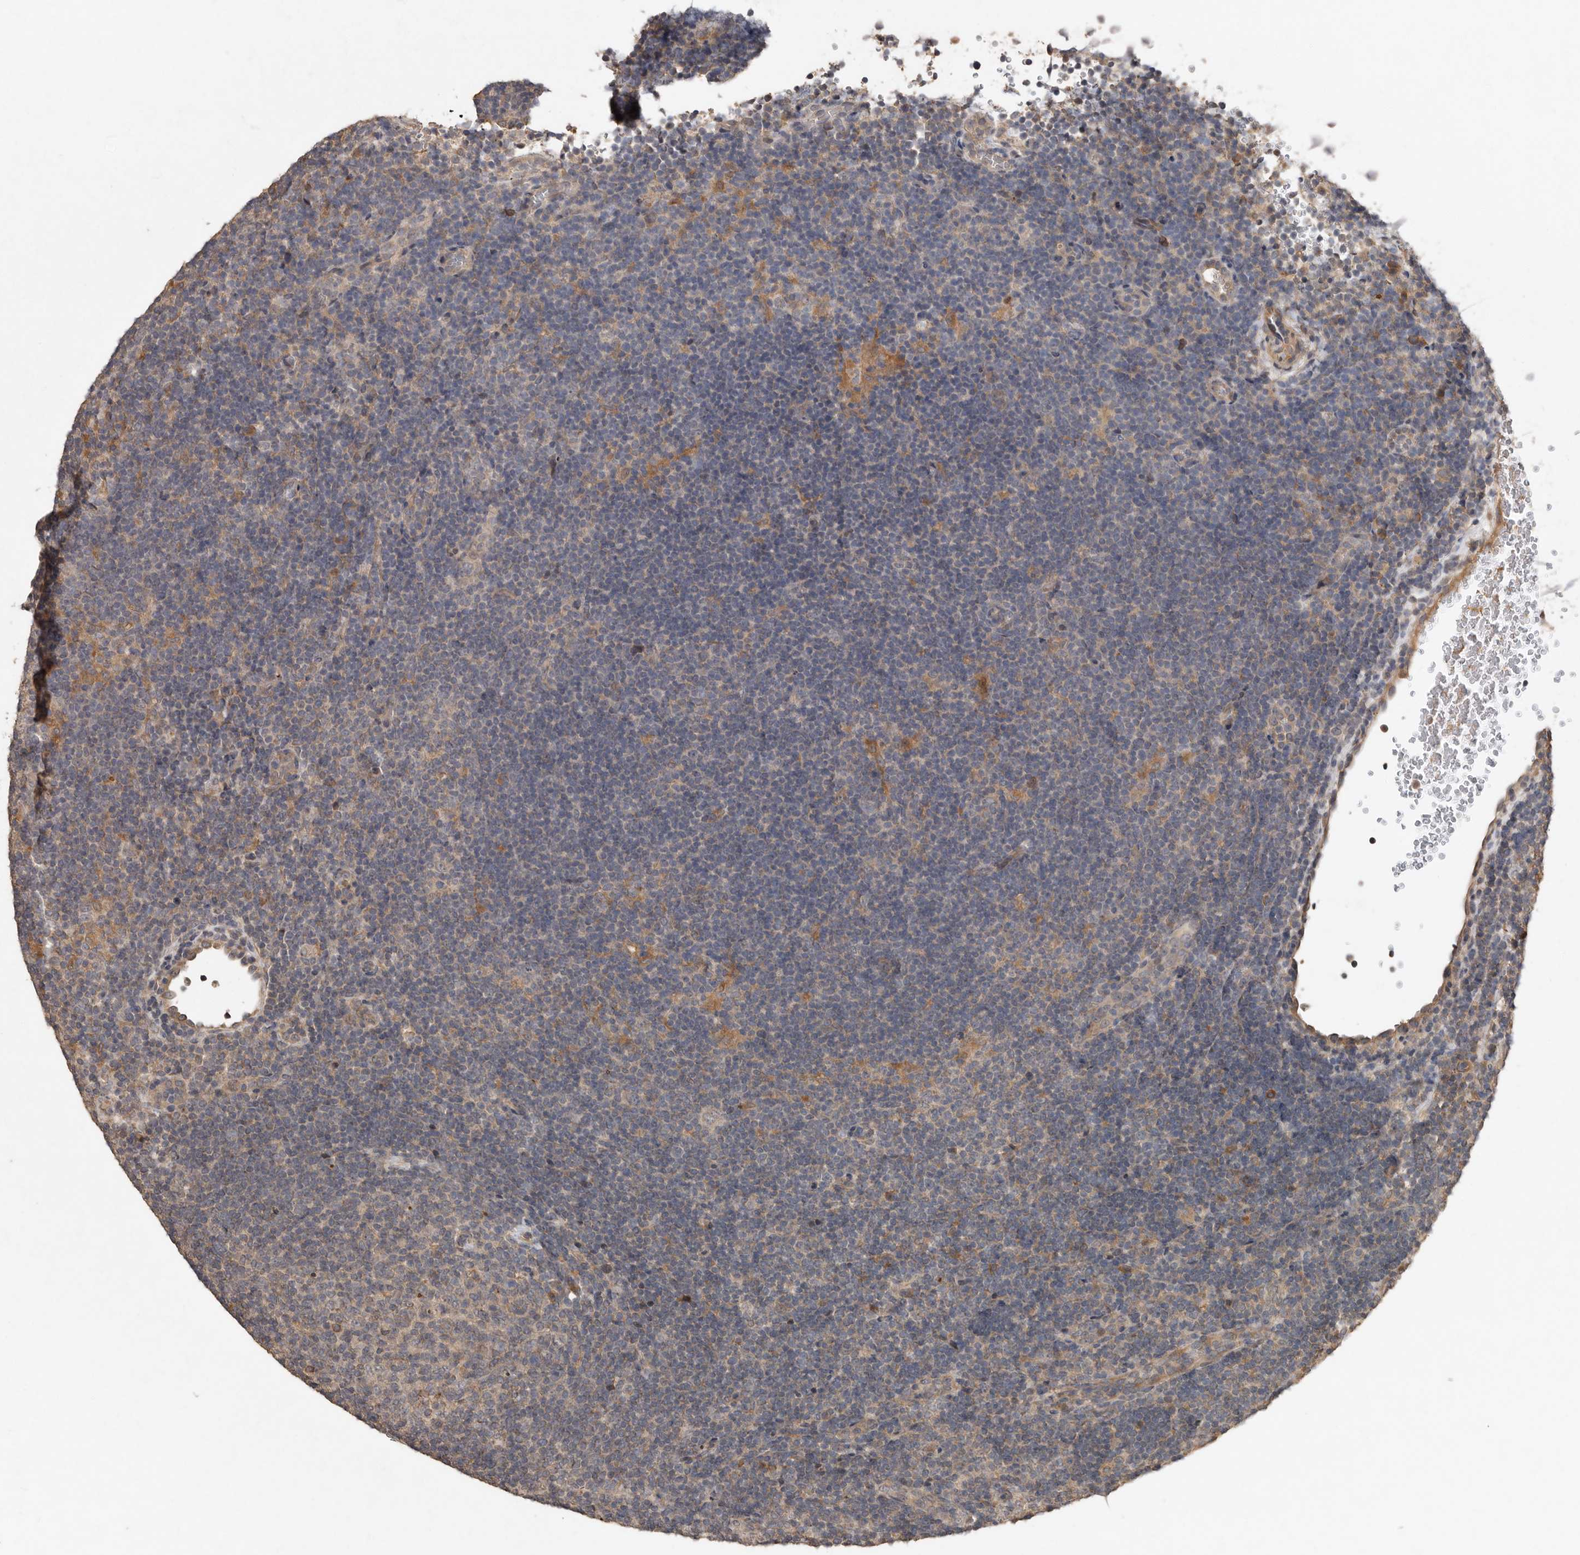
{"staining": {"intensity": "negative", "quantity": "none", "location": "none"}, "tissue": "lymphoma", "cell_type": "Tumor cells", "image_type": "cancer", "snomed": [{"axis": "morphology", "description": "Hodgkin's disease, NOS"}, {"axis": "topography", "description": "Lymph node"}], "caption": "This is a histopathology image of immunohistochemistry (IHC) staining of lymphoma, which shows no expression in tumor cells. (IHC, brightfield microscopy, high magnification).", "gene": "KIF26B", "patient": {"sex": "female", "age": 57}}